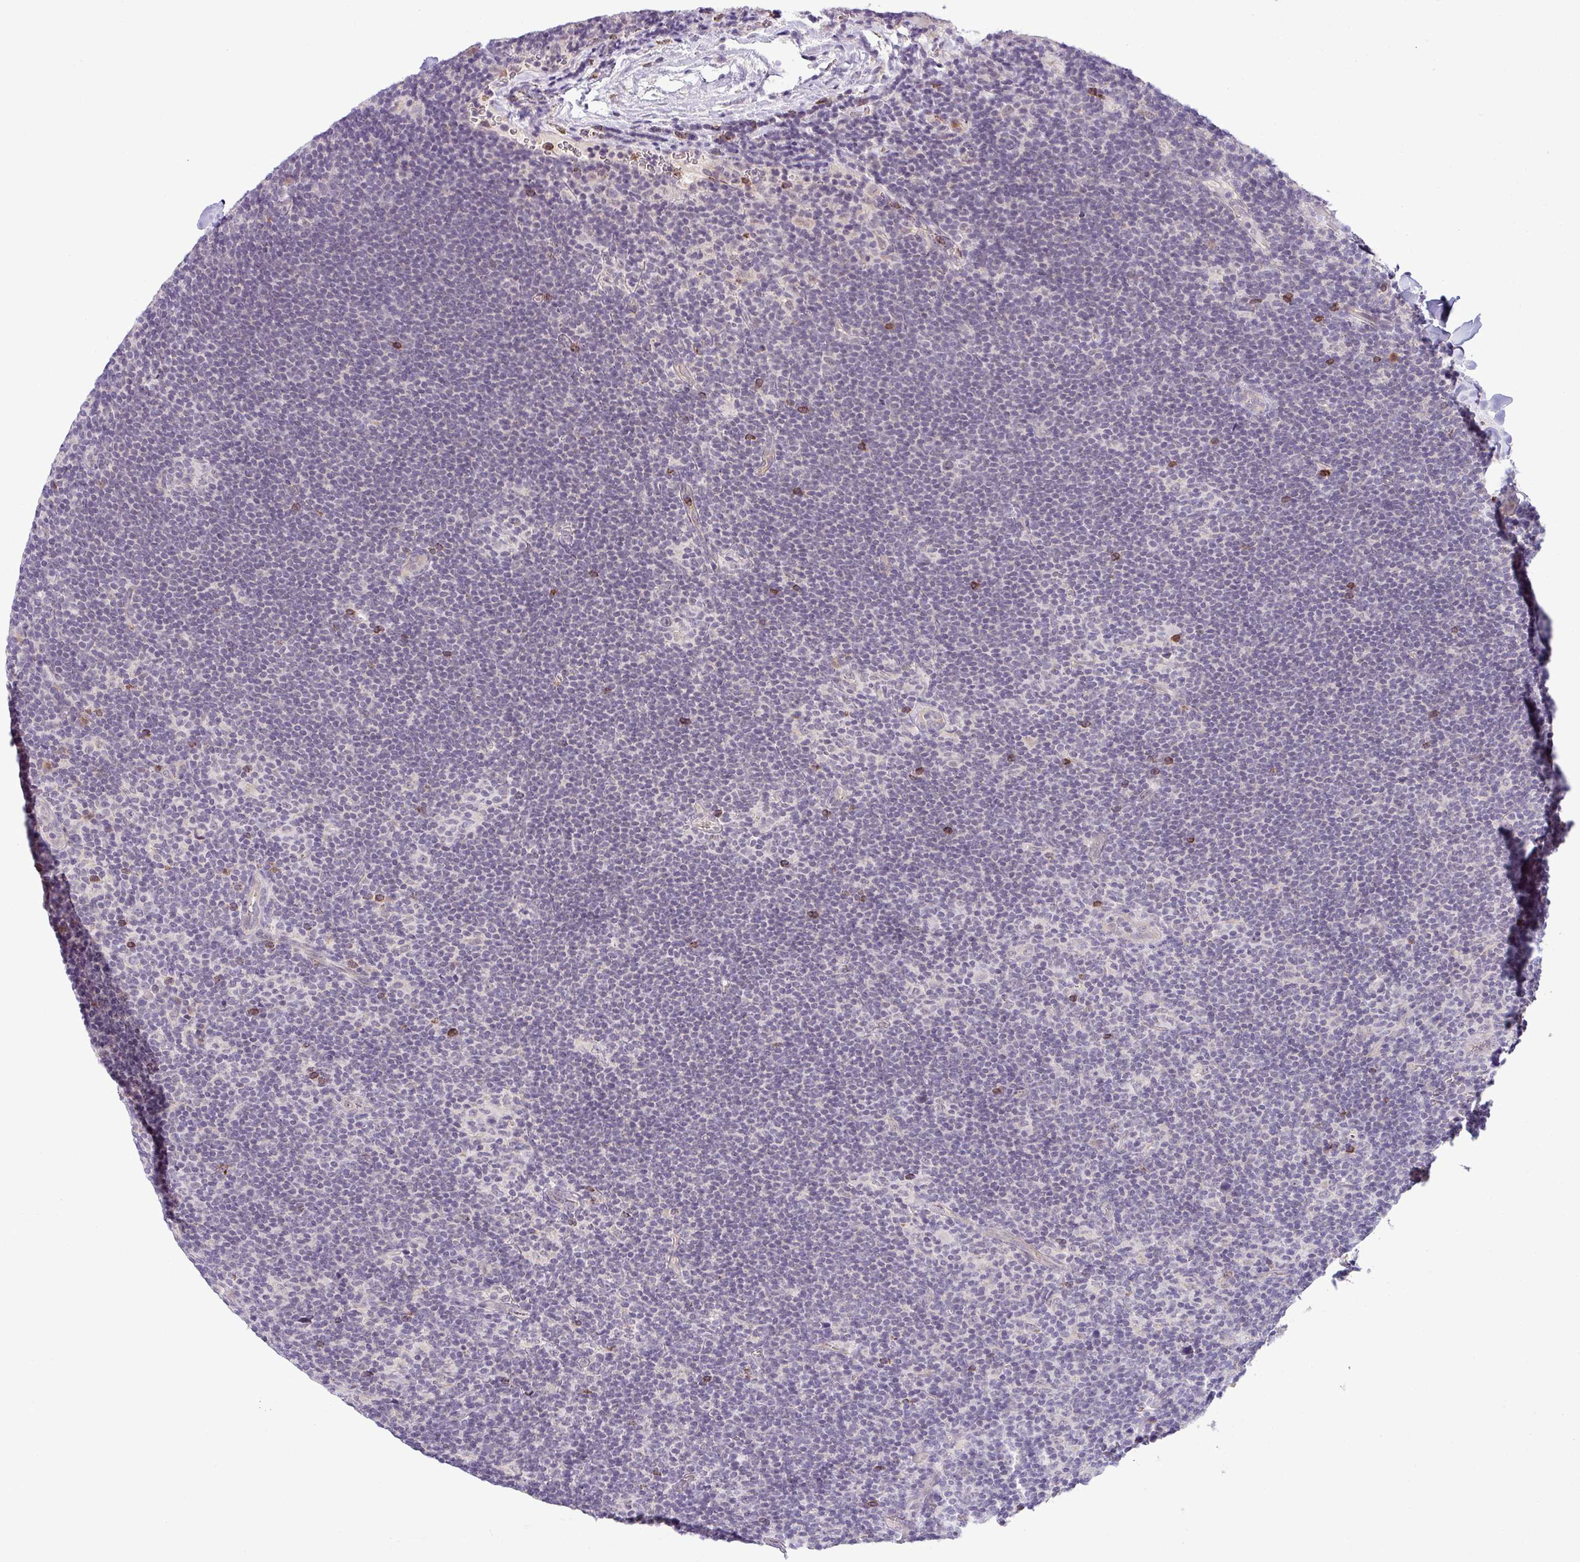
{"staining": {"intensity": "negative", "quantity": "none", "location": "none"}, "tissue": "lymphoma", "cell_type": "Tumor cells", "image_type": "cancer", "snomed": [{"axis": "morphology", "description": "Hodgkin's disease, NOS"}, {"axis": "topography", "description": "Lymph node"}], "caption": "DAB (3,3'-diaminobenzidine) immunohistochemical staining of human lymphoma reveals no significant staining in tumor cells.", "gene": "HBEGF", "patient": {"sex": "female", "age": 57}}